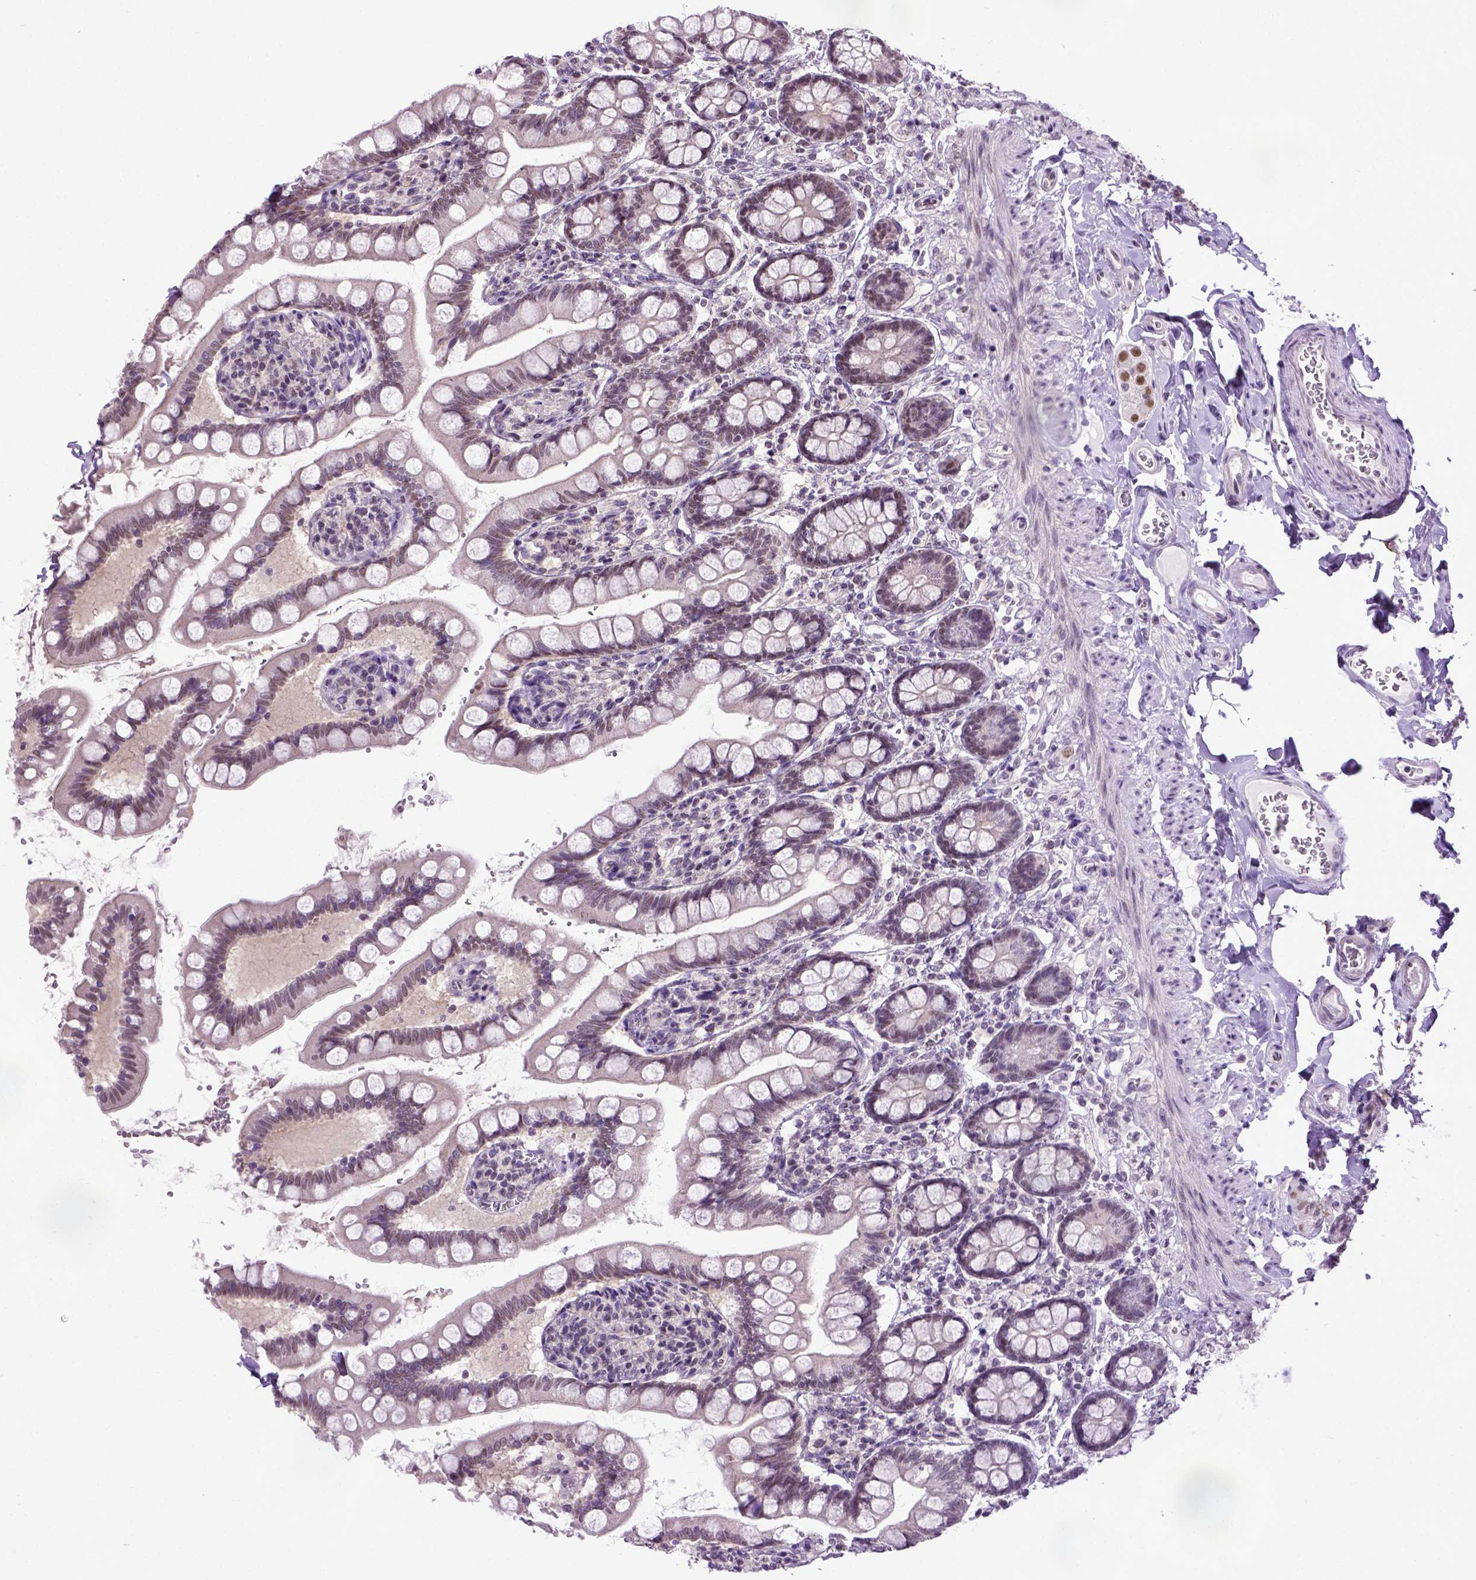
{"staining": {"intensity": "moderate", "quantity": "25%-75%", "location": "nuclear"}, "tissue": "small intestine", "cell_type": "Glandular cells", "image_type": "normal", "snomed": [{"axis": "morphology", "description": "Normal tissue, NOS"}, {"axis": "topography", "description": "Small intestine"}], "caption": "Immunohistochemistry (IHC) micrograph of normal small intestine stained for a protein (brown), which demonstrates medium levels of moderate nuclear expression in approximately 25%-75% of glandular cells.", "gene": "UBA3", "patient": {"sex": "female", "age": 56}}